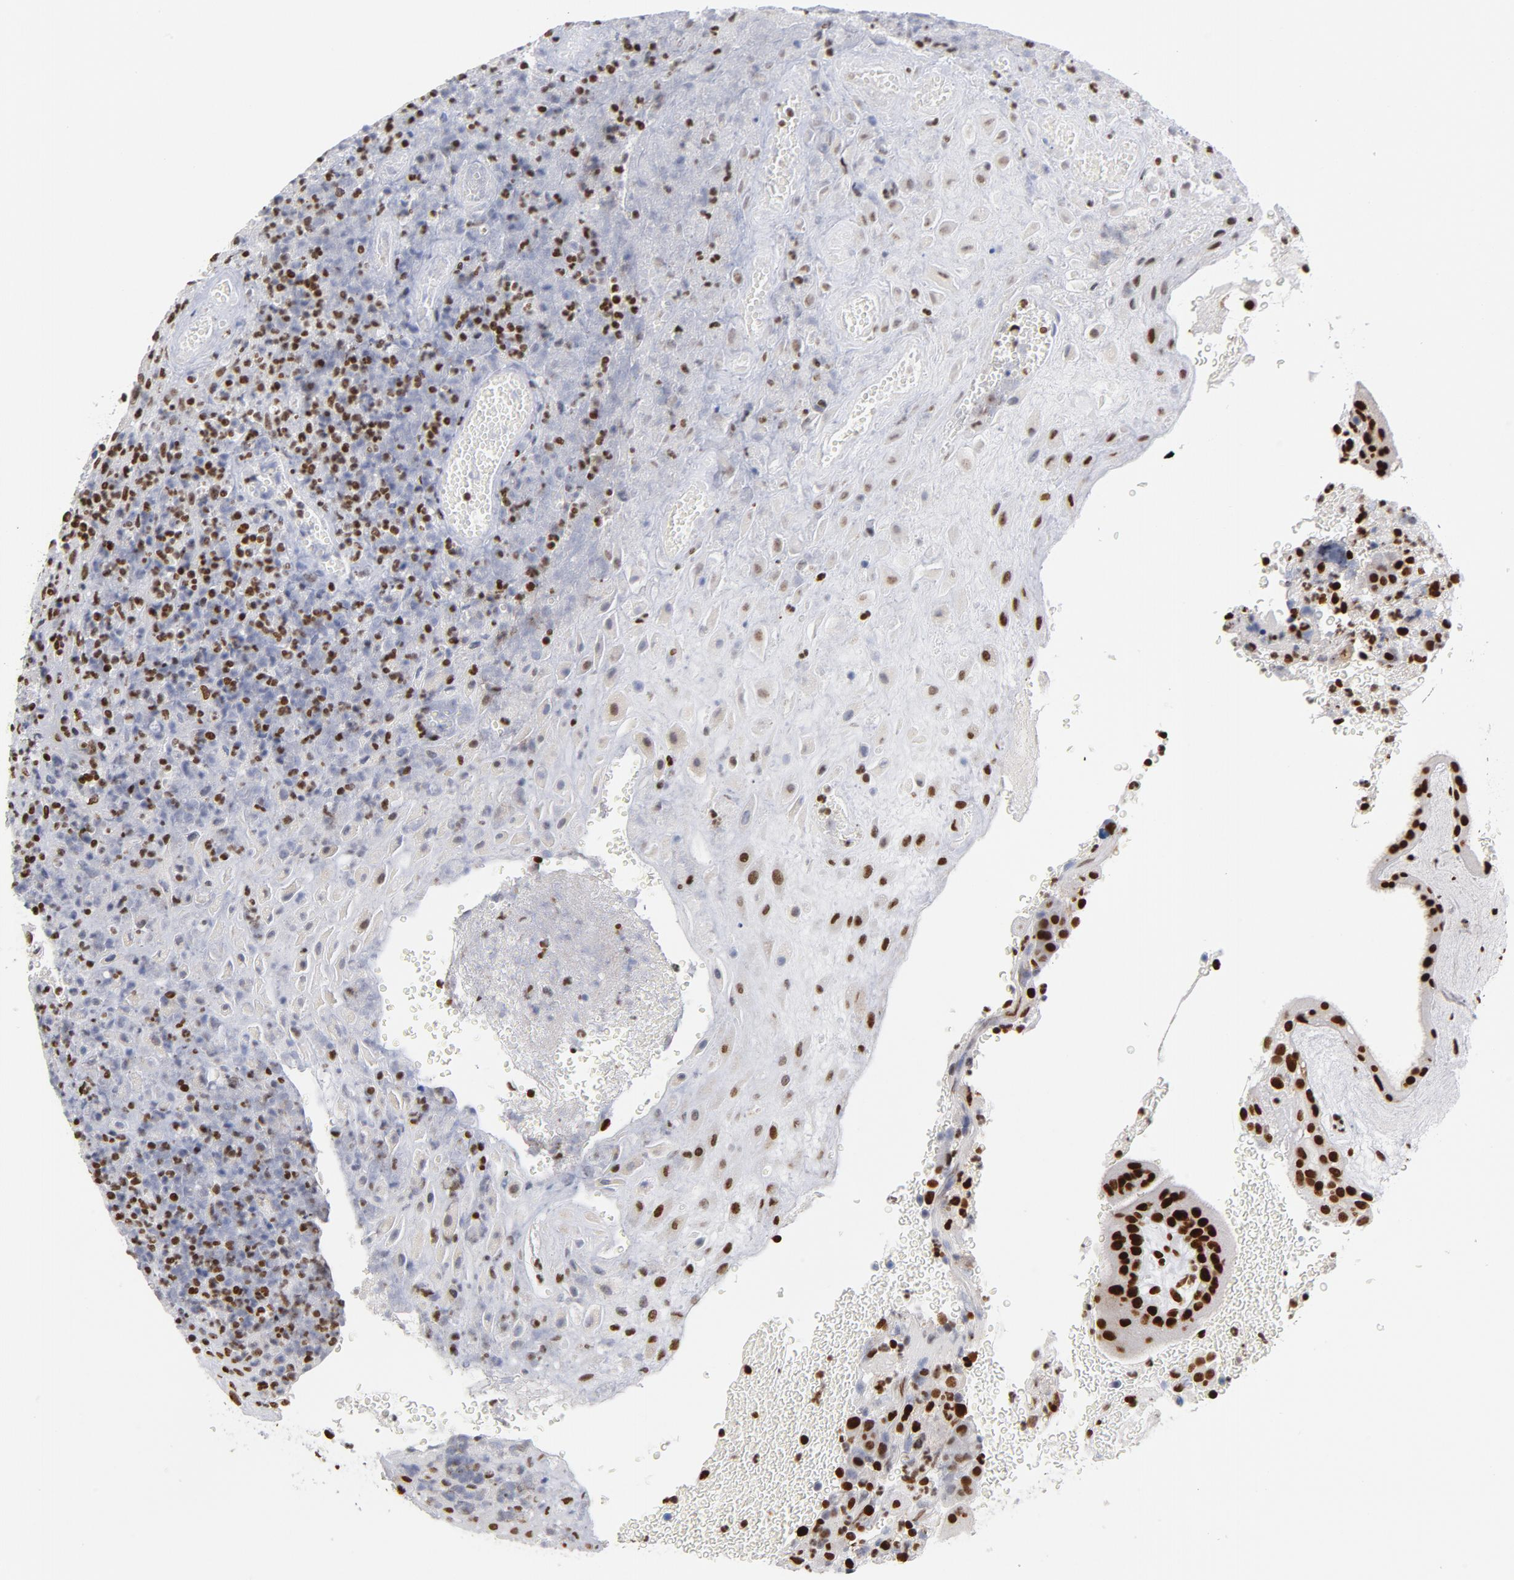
{"staining": {"intensity": "strong", "quantity": ">75%", "location": "nuclear"}, "tissue": "placenta", "cell_type": "Decidual cells", "image_type": "normal", "snomed": [{"axis": "morphology", "description": "Normal tissue, NOS"}, {"axis": "topography", "description": "Placenta"}], "caption": "Protein expression analysis of unremarkable placenta exhibits strong nuclear positivity in approximately >75% of decidual cells. (Stains: DAB in brown, nuclei in blue, Microscopy: brightfield microscopy at high magnification).", "gene": "TOP2B", "patient": {"sex": "female", "age": 19}}